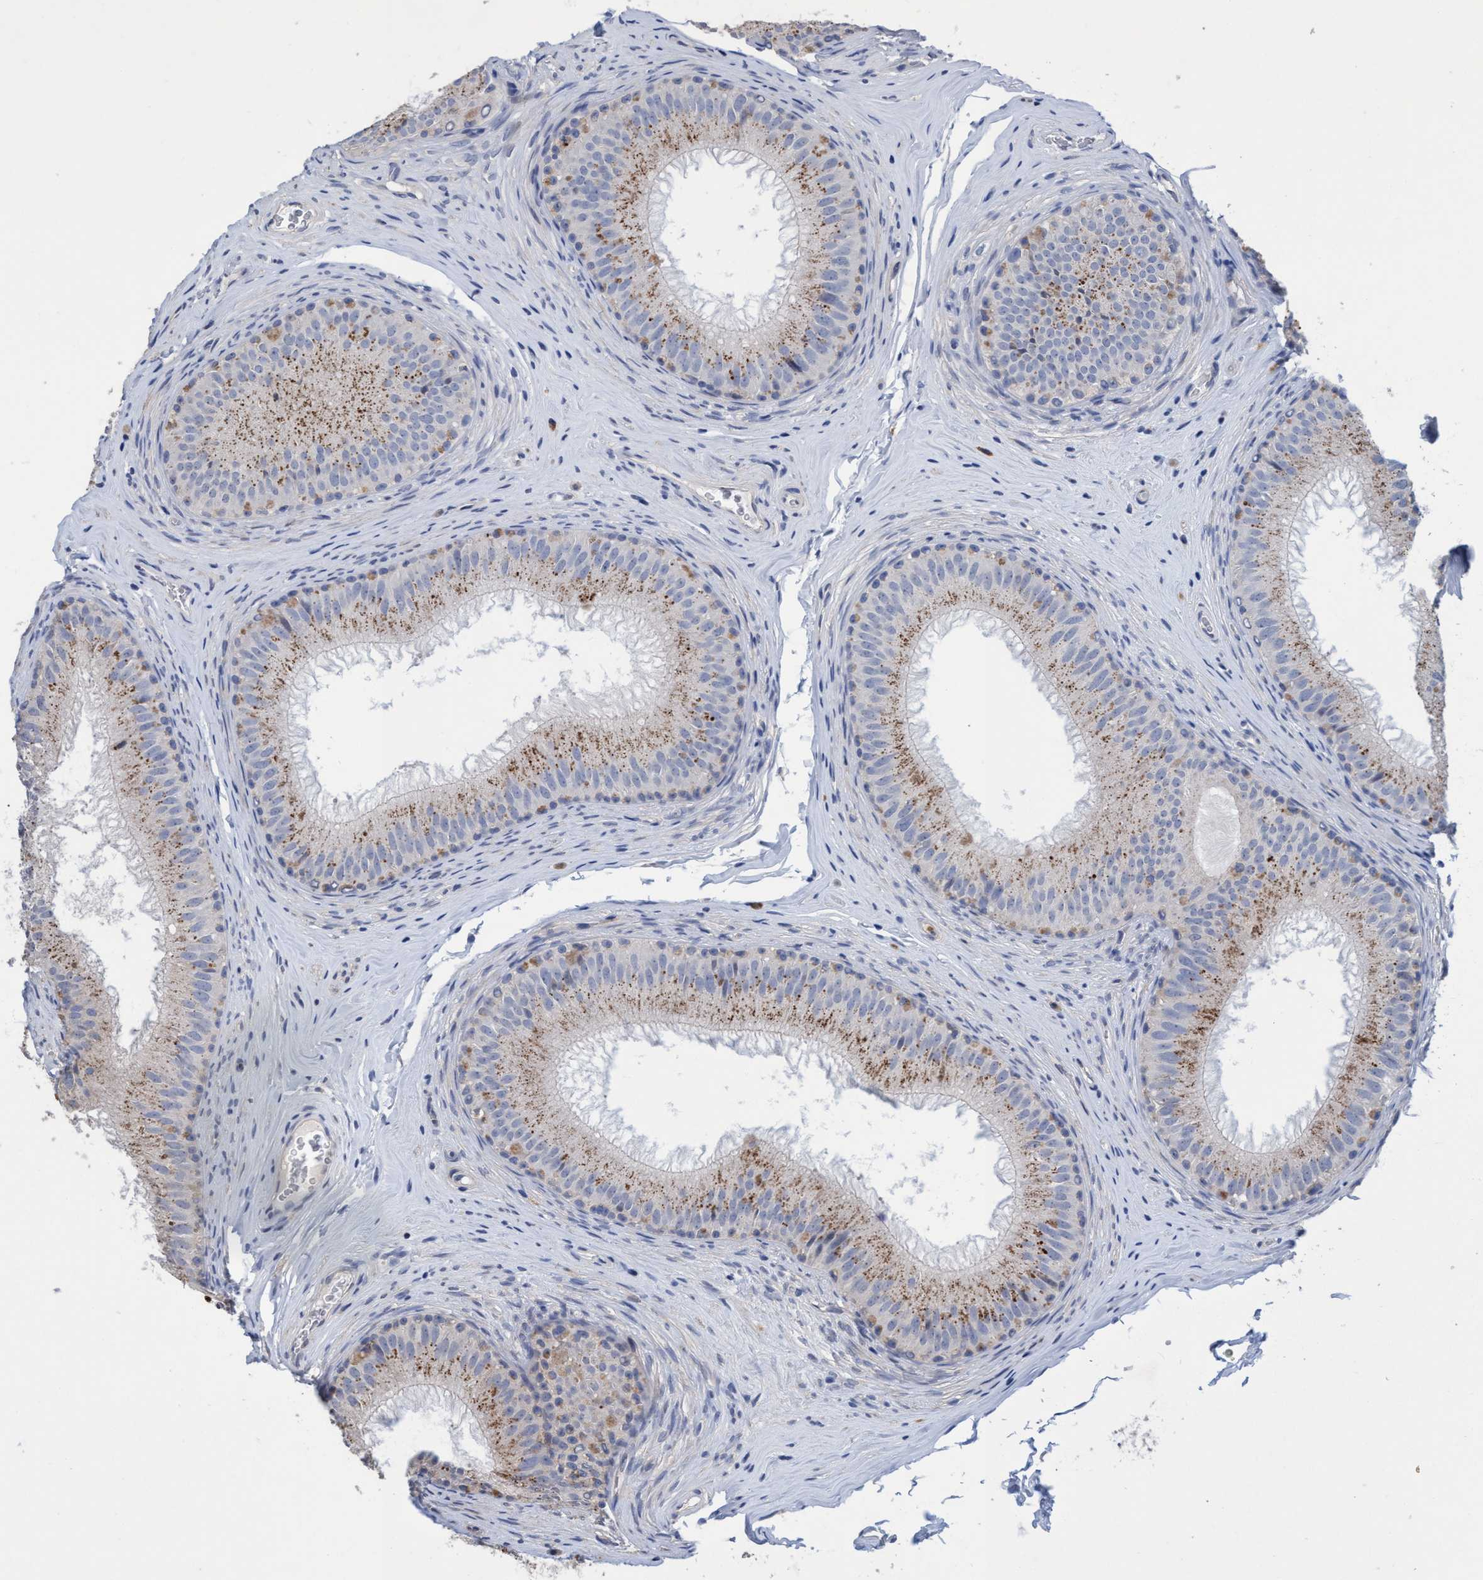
{"staining": {"intensity": "moderate", "quantity": "25%-75%", "location": "cytoplasmic/membranous"}, "tissue": "epididymis", "cell_type": "Glandular cells", "image_type": "normal", "snomed": [{"axis": "morphology", "description": "Normal tissue, NOS"}, {"axis": "topography", "description": "Epididymis"}], "caption": "Unremarkable epididymis displays moderate cytoplasmic/membranous staining in about 25%-75% of glandular cells.", "gene": "SEMA4D", "patient": {"sex": "male", "age": 32}}